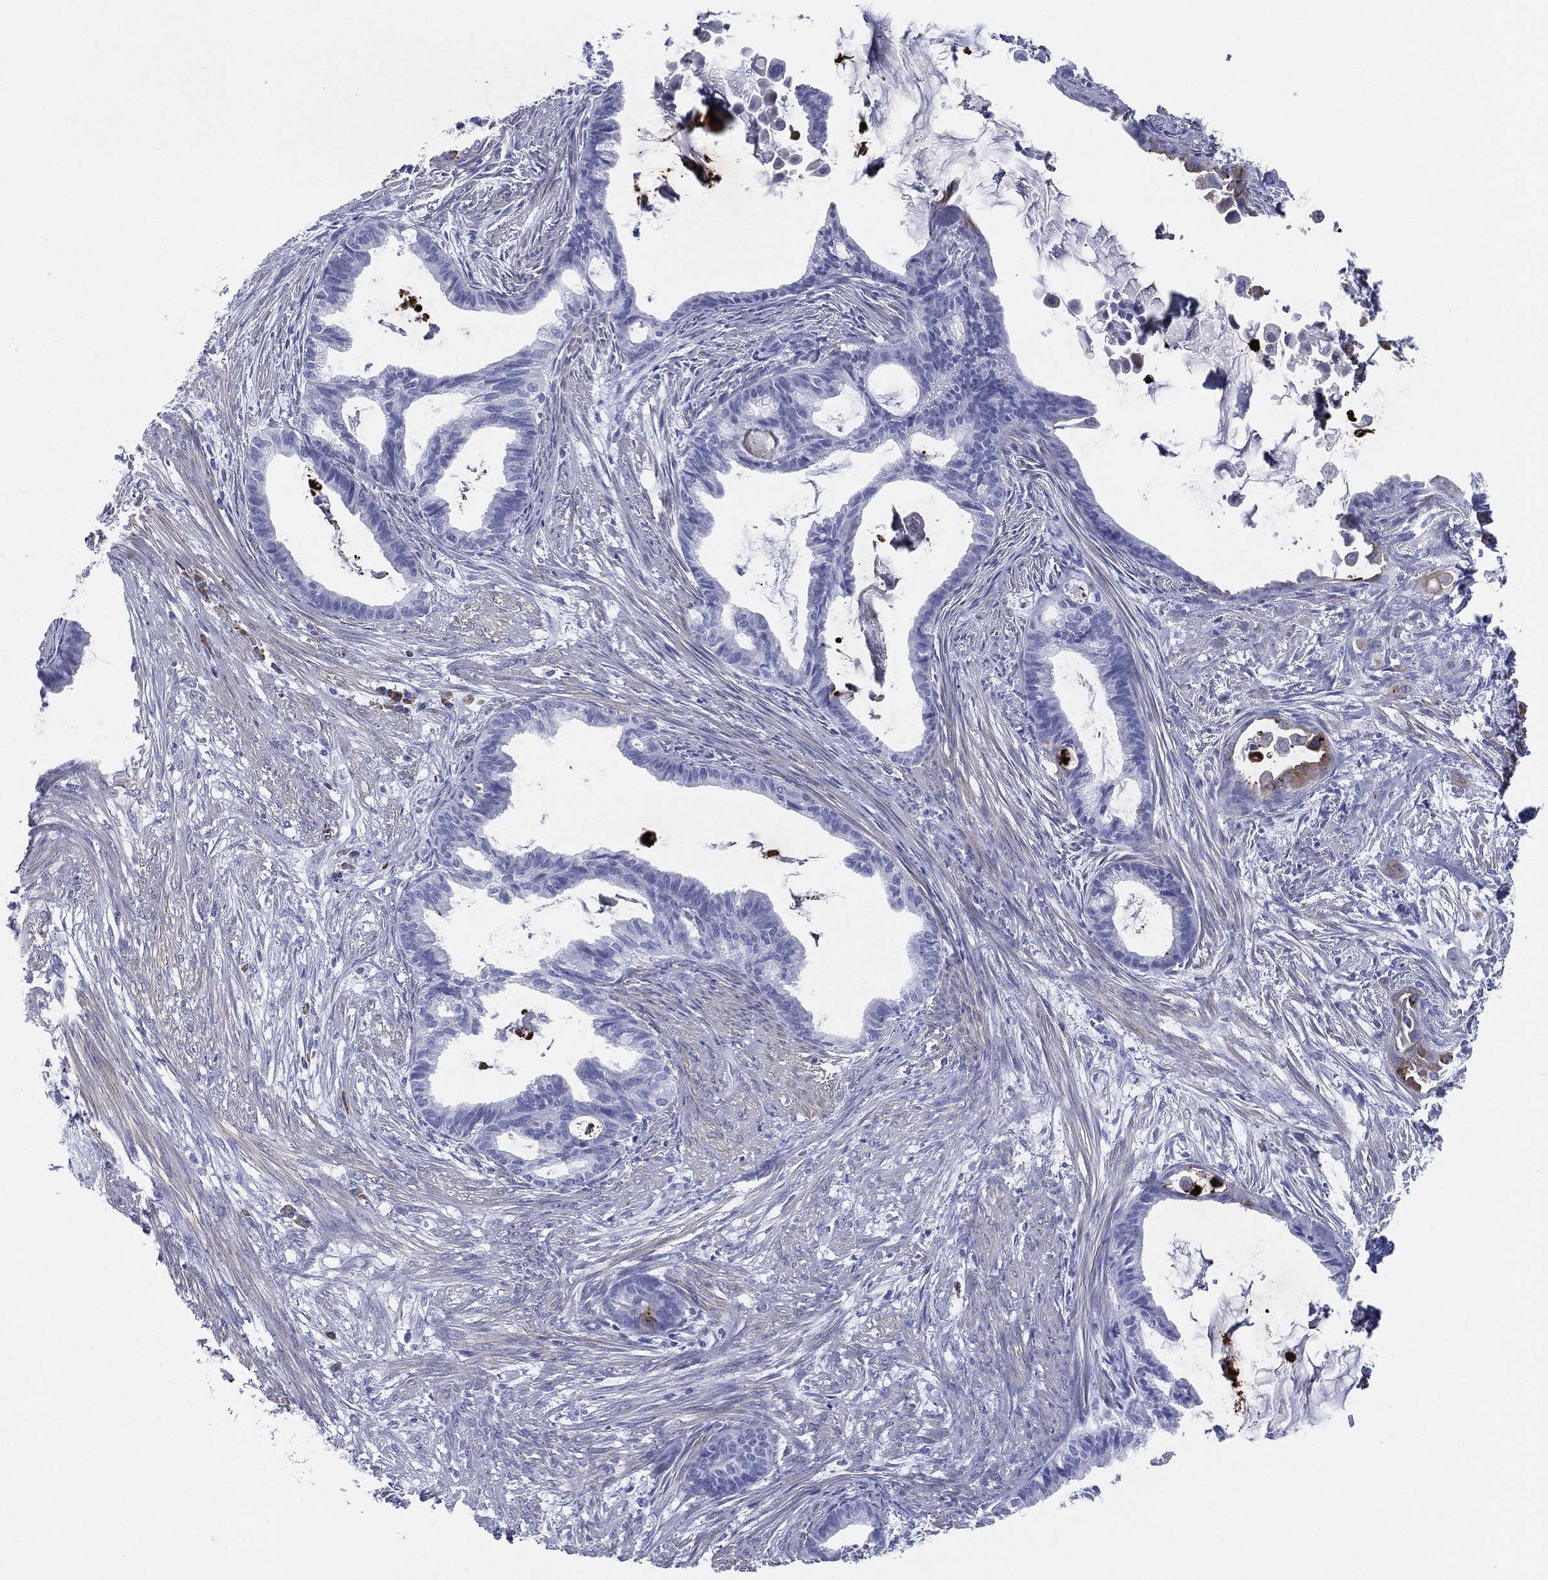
{"staining": {"intensity": "negative", "quantity": "none", "location": "none"}, "tissue": "endometrial cancer", "cell_type": "Tumor cells", "image_type": "cancer", "snomed": [{"axis": "morphology", "description": "Adenocarcinoma, NOS"}, {"axis": "topography", "description": "Endometrium"}], "caption": "A histopathology image of human endometrial cancer (adenocarcinoma) is negative for staining in tumor cells.", "gene": "CD79A", "patient": {"sex": "female", "age": 86}}